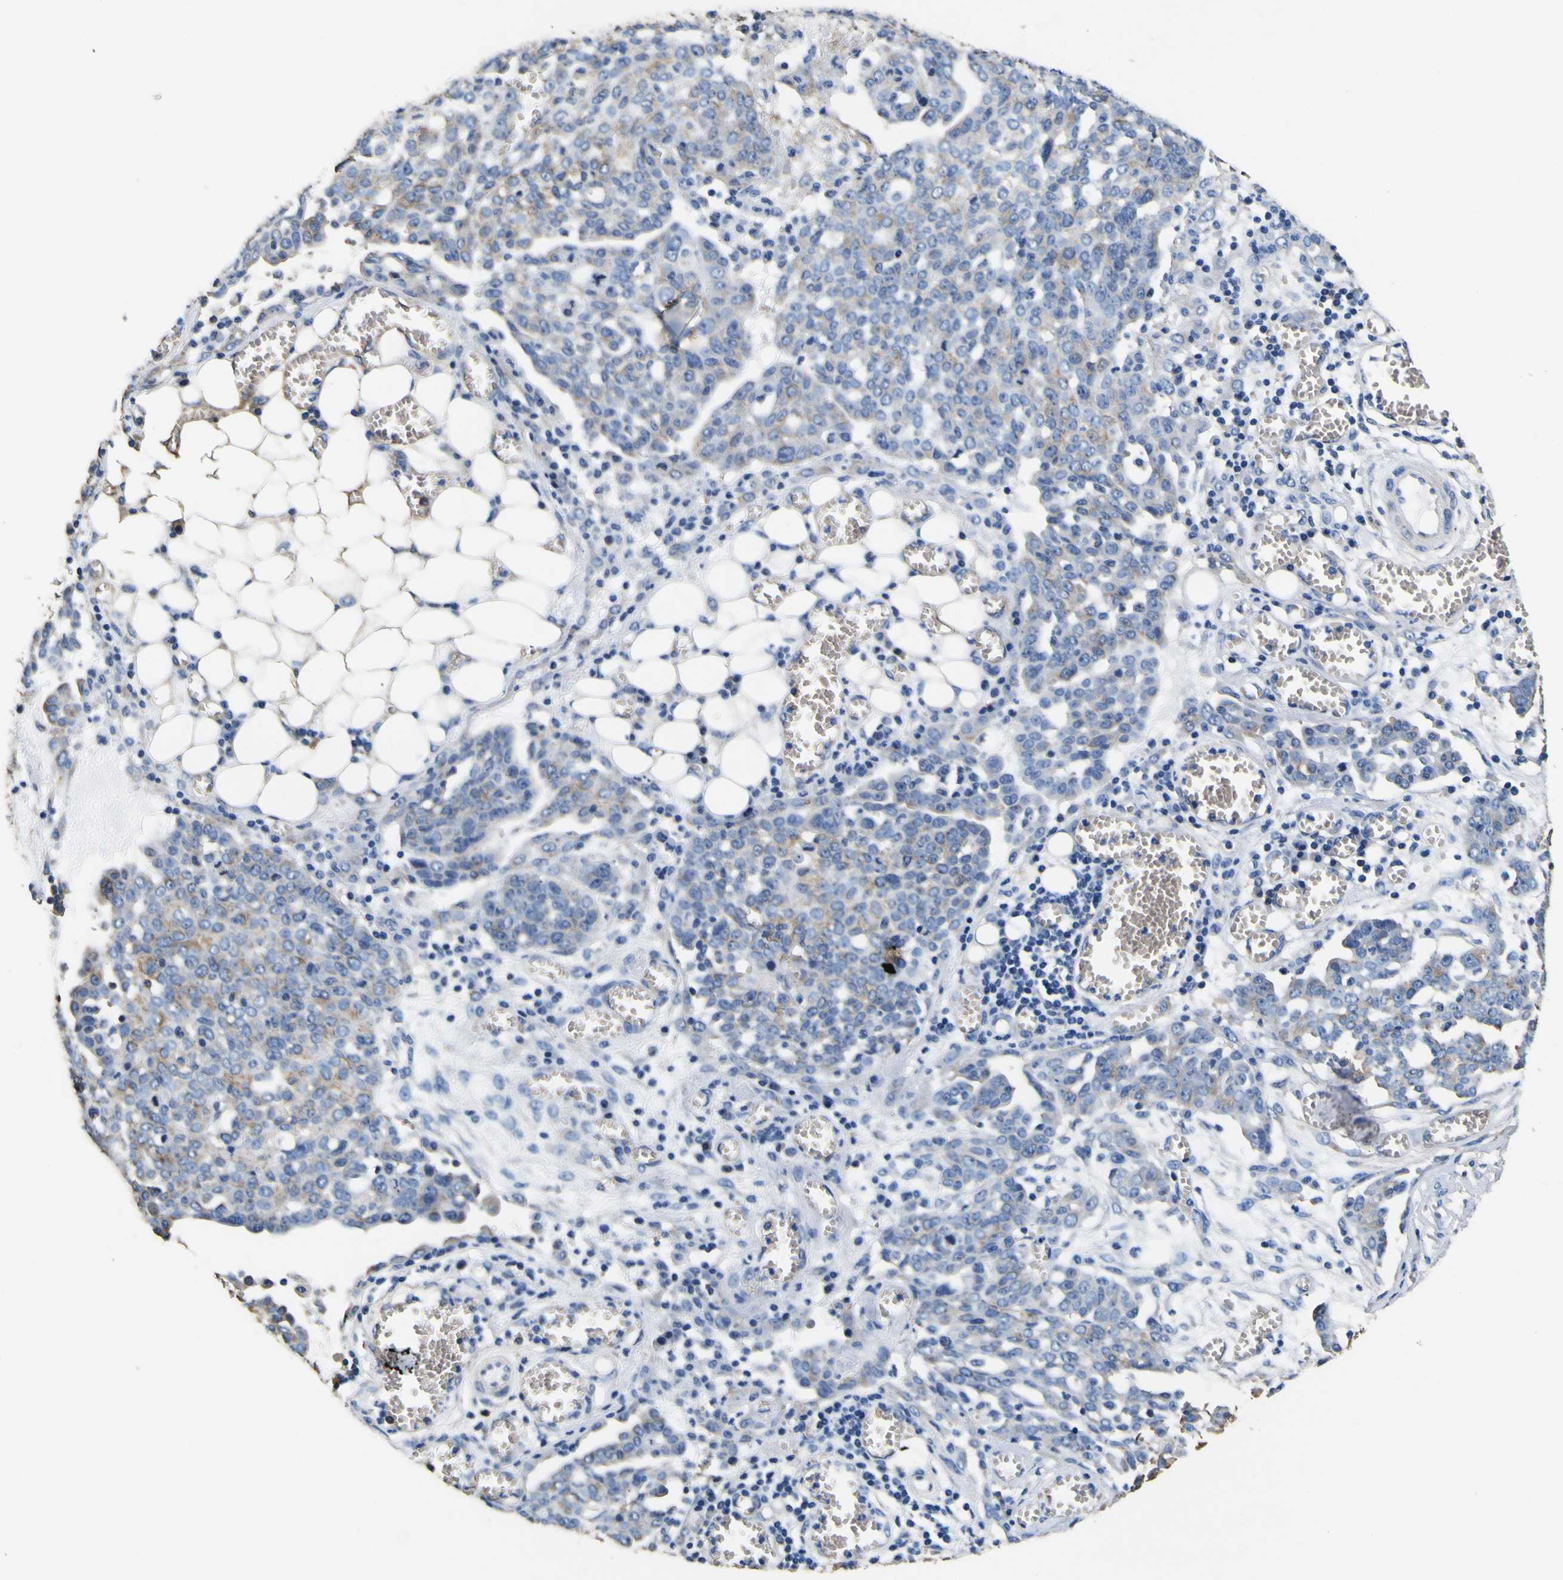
{"staining": {"intensity": "weak", "quantity": "25%-75%", "location": "cytoplasmic/membranous"}, "tissue": "ovarian cancer", "cell_type": "Tumor cells", "image_type": "cancer", "snomed": [{"axis": "morphology", "description": "Cystadenocarcinoma, serous, NOS"}, {"axis": "topography", "description": "Soft tissue"}, {"axis": "topography", "description": "Ovary"}], "caption": "IHC (DAB (3,3'-diaminobenzidine)) staining of human serous cystadenocarcinoma (ovarian) demonstrates weak cytoplasmic/membranous protein staining in about 25%-75% of tumor cells.", "gene": "TUBA1B", "patient": {"sex": "female", "age": 57}}